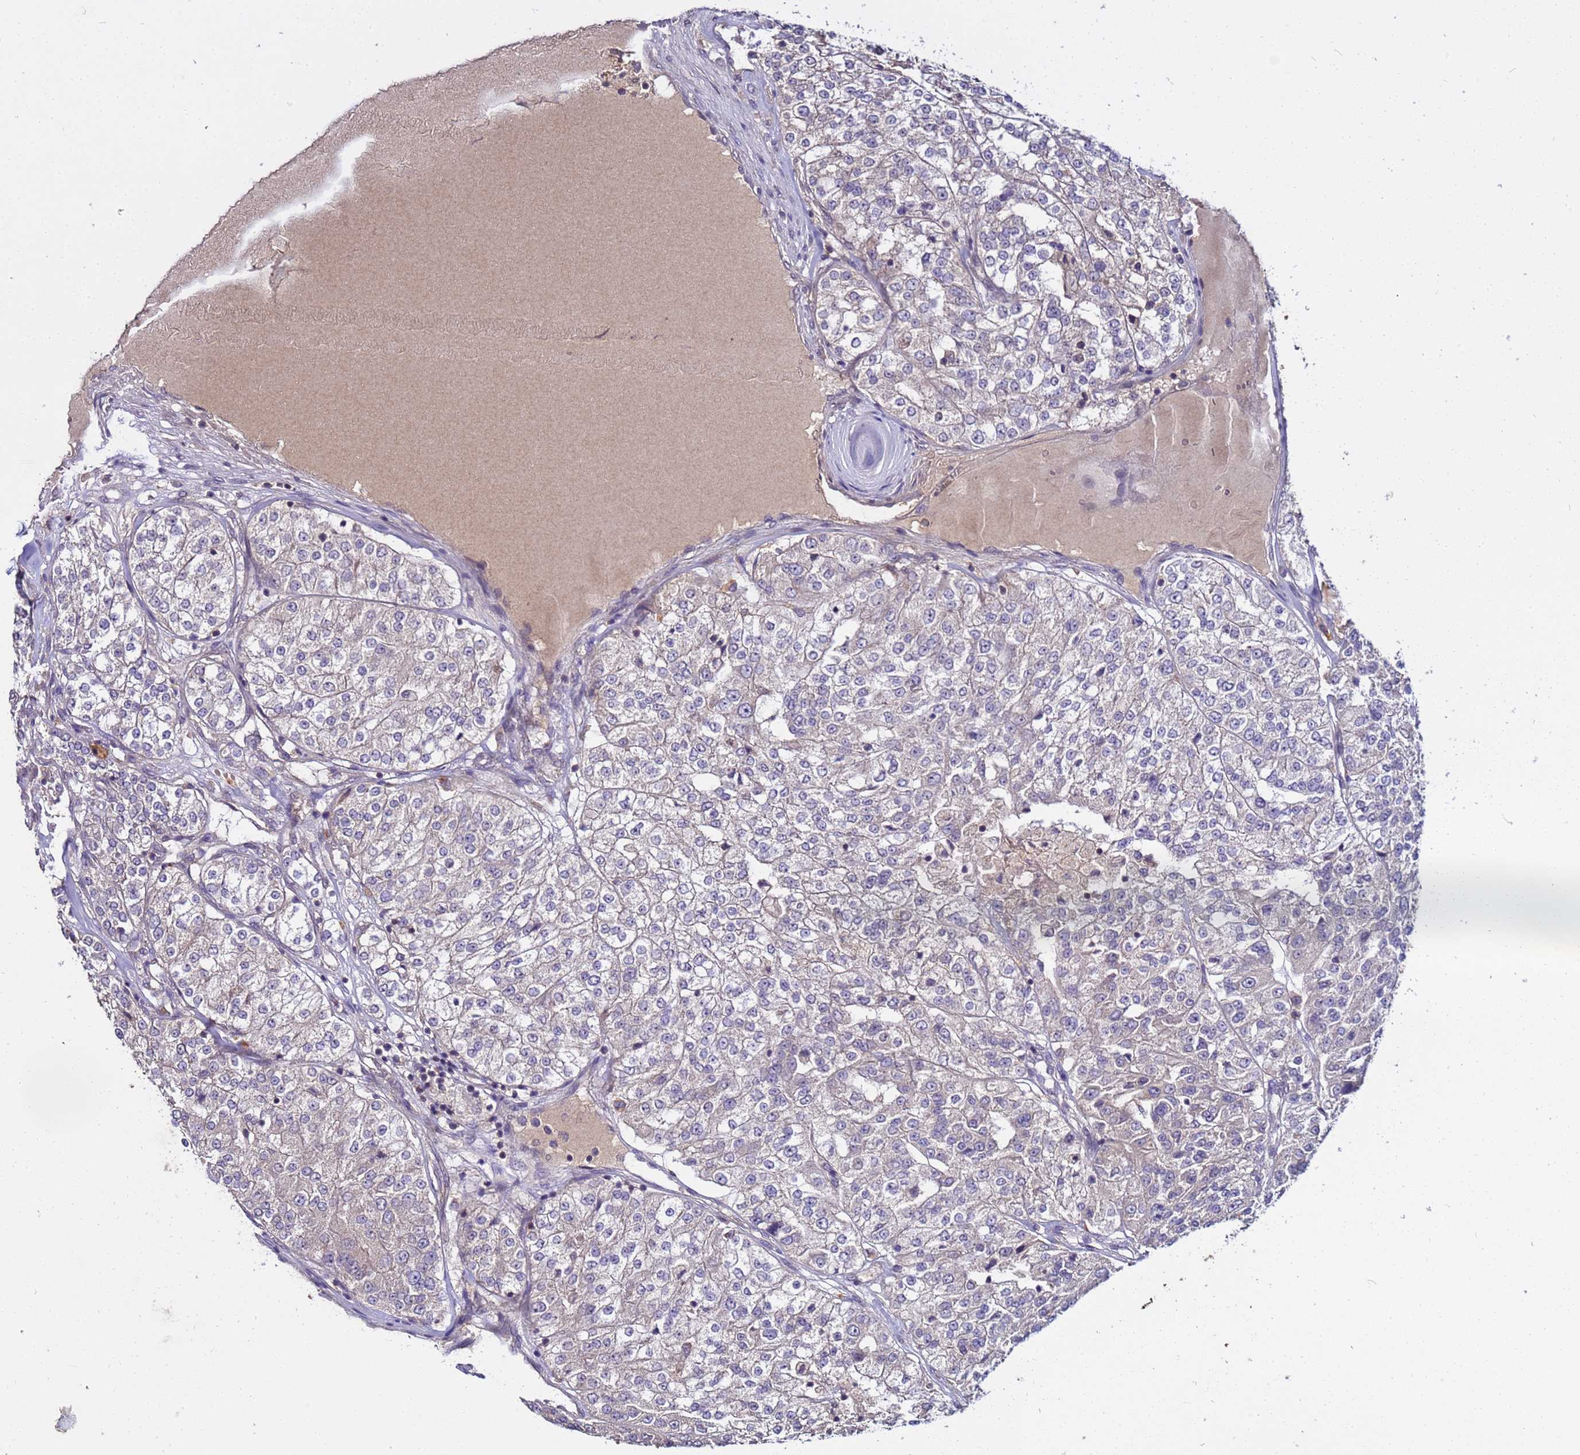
{"staining": {"intensity": "negative", "quantity": "none", "location": "none"}, "tissue": "renal cancer", "cell_type": "Tumor cells", "image_type": "cancer", "snomed": [{"axis": "morphology", "description": "Adenocarcinoma, NOS"}, {"axis": "topography", "description": "Kidney"}], "caption": "Immunohistochemical staining of human renal cancer displays no significant positivity in tumor cells.", "gene": "GSPT2", "patient": {"sex": "female", "age": 63}}